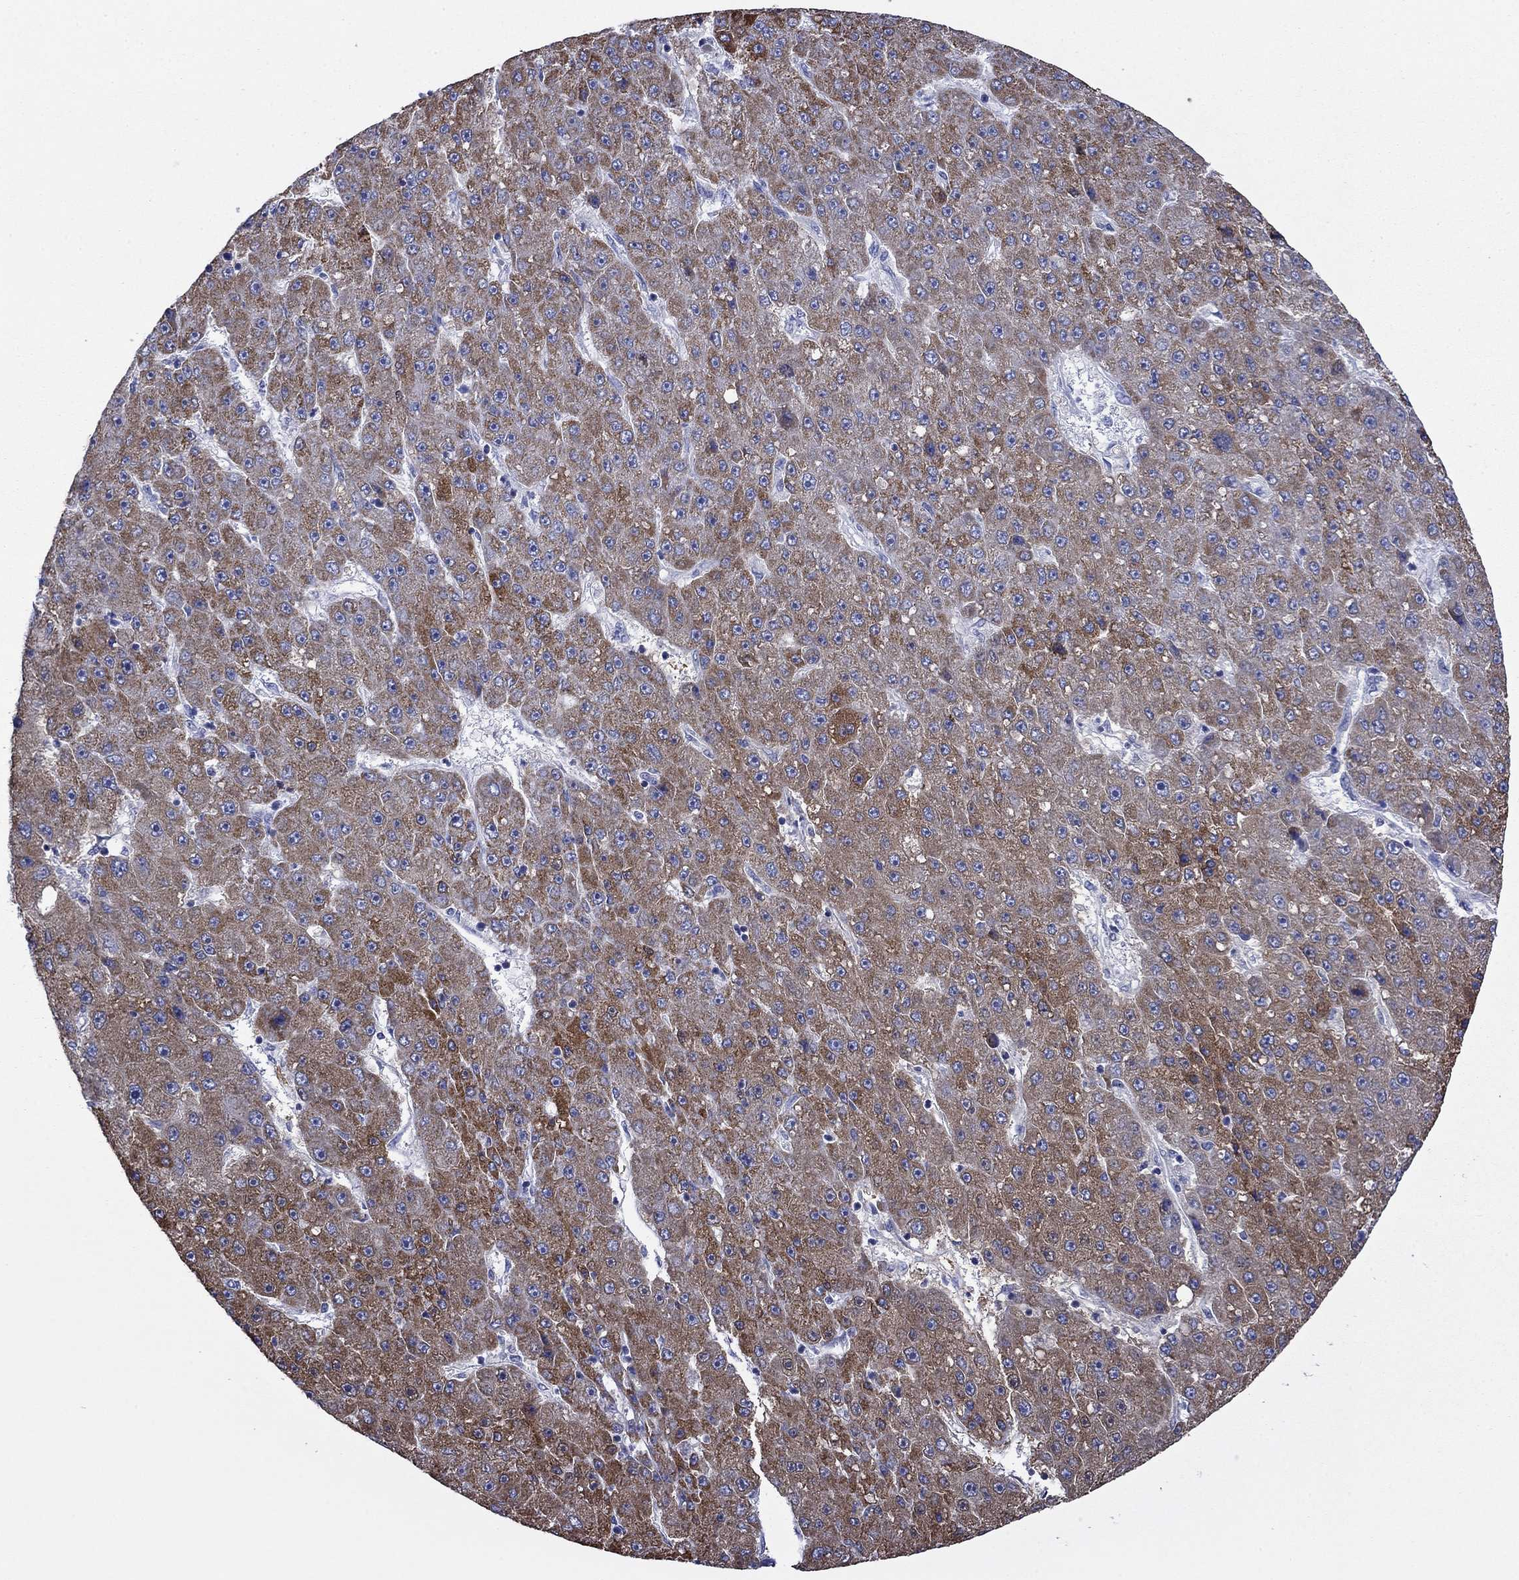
{"staining": {"intensity": "moderate", "quantity": ">75%", "location": "cytoplasmic/membranous"}, "tissue": "liver cancer", "cell_type": "Tumor cells", "image_type": "cancer", "snomed": [{"axis": "morphology", "description": "Carcinoma, Hepatocellular, NOS"}, {"axis": "topography", "description": "Liver"}], "caption": "Liver hepatocellular carcinoma tissue demonstrates moderate cytoplasmic/membranous positivity in approximately >75% of tumor cells, visualized by immunohistochemistry.", "gene": "ACADSB", "patient": {"sex": "male", "age": 67}}